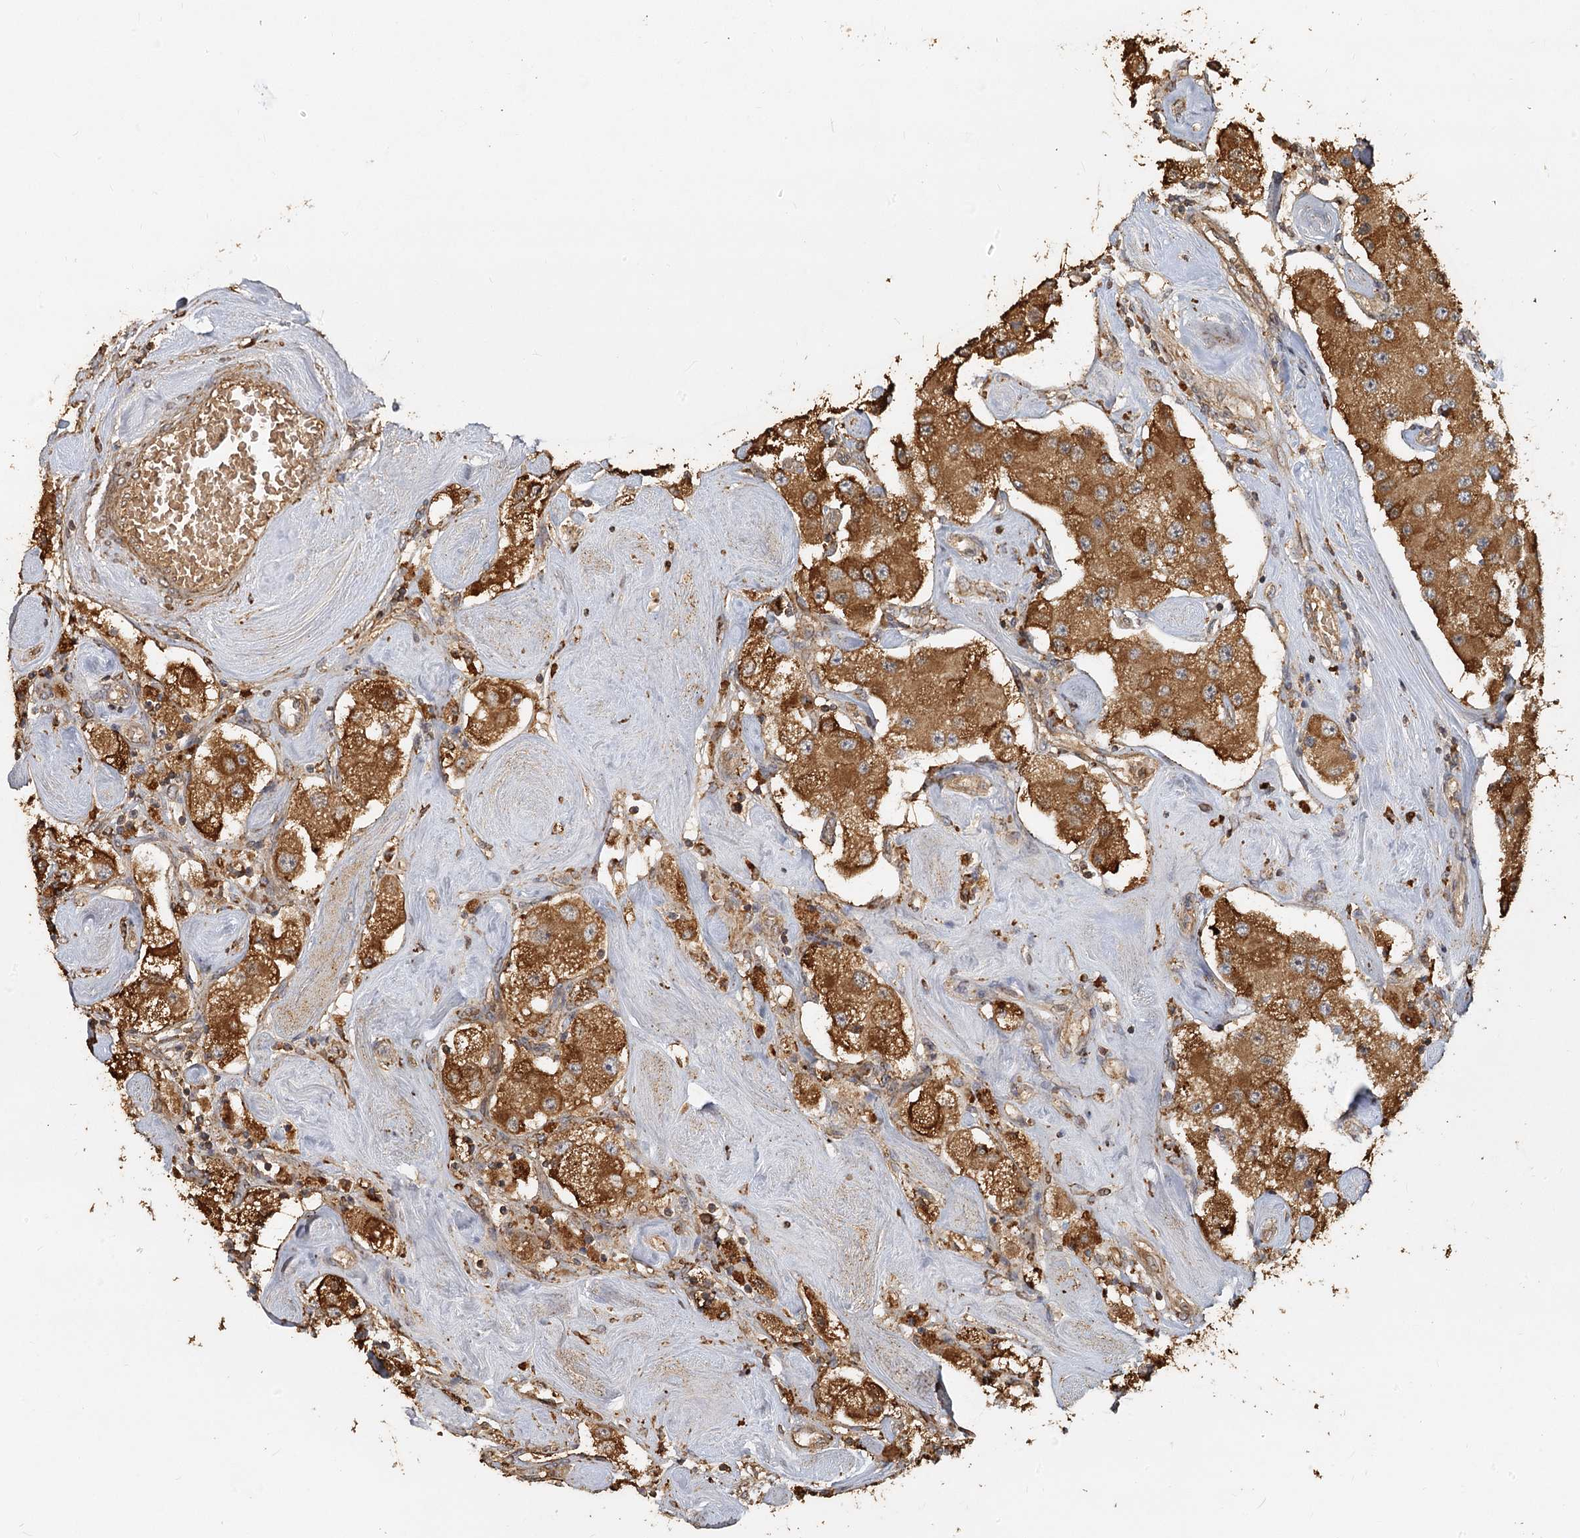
{"staining": {"intensity": "strong", "quantity": ">75%", "location": "cytoplasmic/membranous"}, "tissue": "carcinoid", "cell_type": "Tumor cells", "image_type": "cancer", "snomed": [{"axis": "morphology", "description": "Carcinoid, malignant, NOS"}, {"axis": "topography", "description": "Pancreas"}], "caption": "Immunohistochemical staining of carcinoid demonstrates high levels of strong cytoplasmic/membranous protein positivity in approximately >75% of tumor cells.", "gene": "PIK3C2A", "patient": {"sex": "male", "age": 41}}